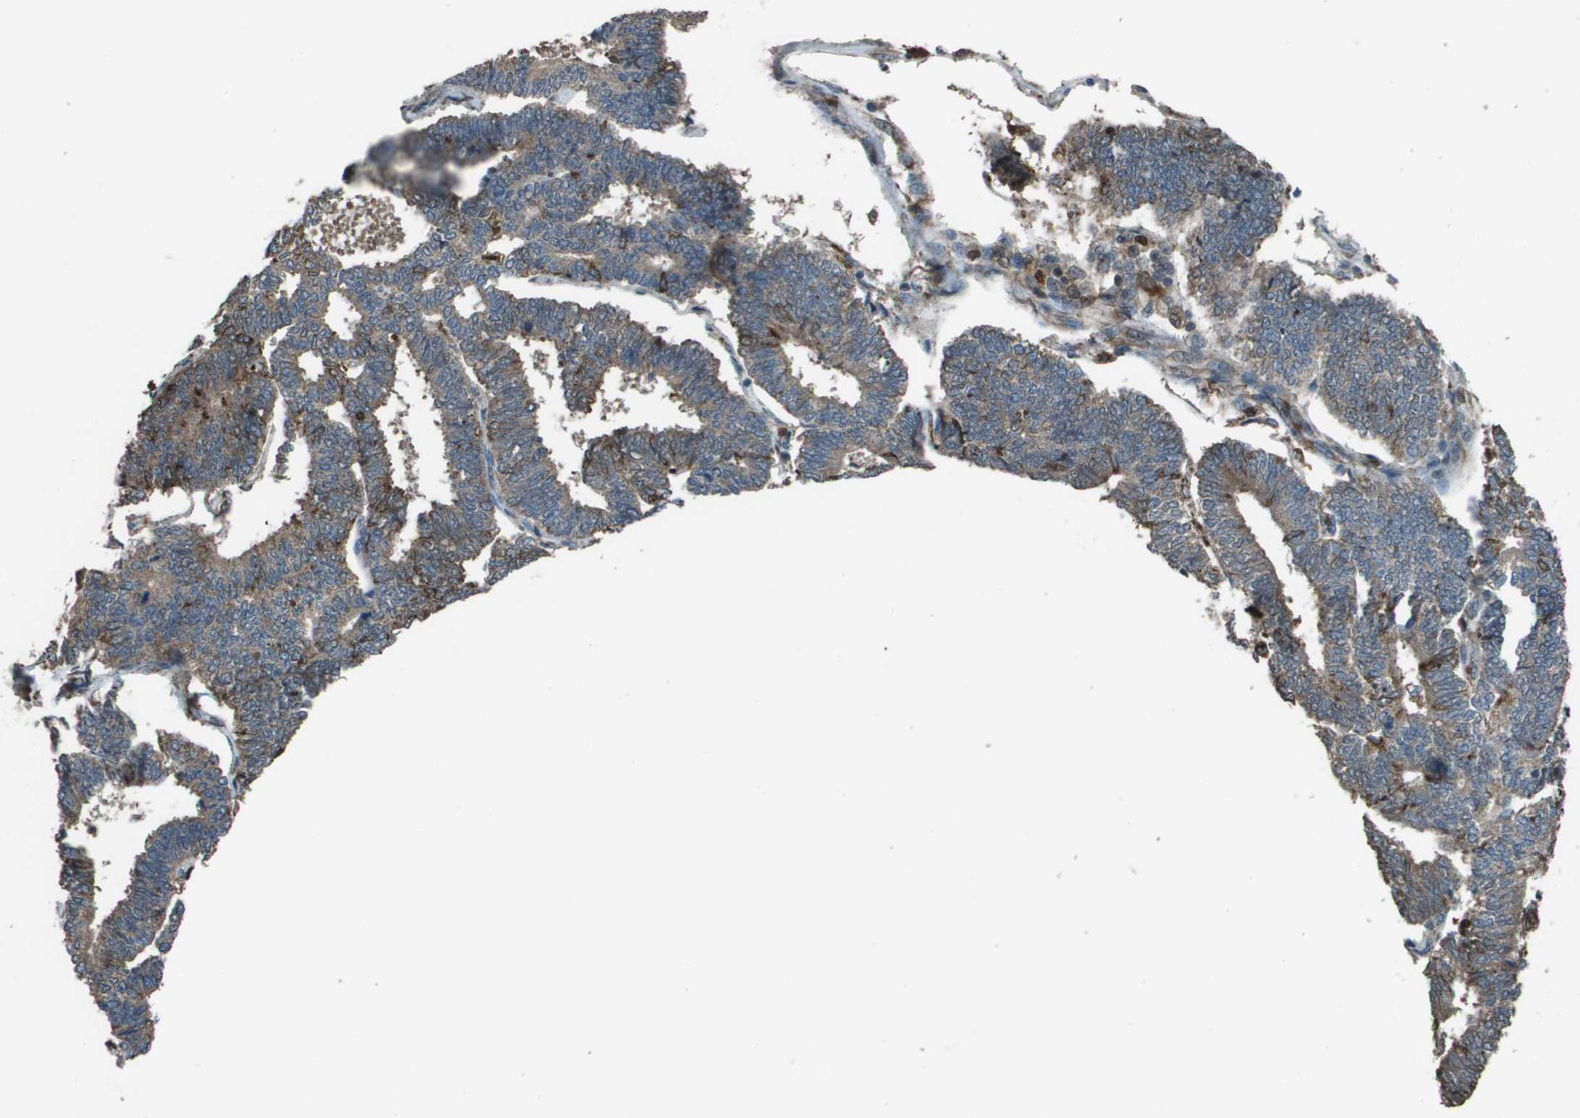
{"staining": {"intensity": "moderate", "quantity": "<25%", "location": "cytoplasmic/membranous"}, "tissue": "endometrial cancer", "cell_type": "Tumor cells", "image_type": "cancer", "snomed": [{"axis": "morphology", "description": "Adenocarcinoma, NOS"}, {"axis": "topography", "description": "Endometrium"}], "caption": "Tumor cells exhibit low levels of moderate cytoplasmic/membranous staining in about <25% of cells in human adenocarcinoma (endometrial). The staining was performed using DAB (3,3'-diaminobenzidine) to visualize the protein expression in brown, while the nuclei were stained in blue with hematoxylin (Magnification: 20x).", "gene": "GOSR2", "patient": {"sex": "female", "age": 70}}